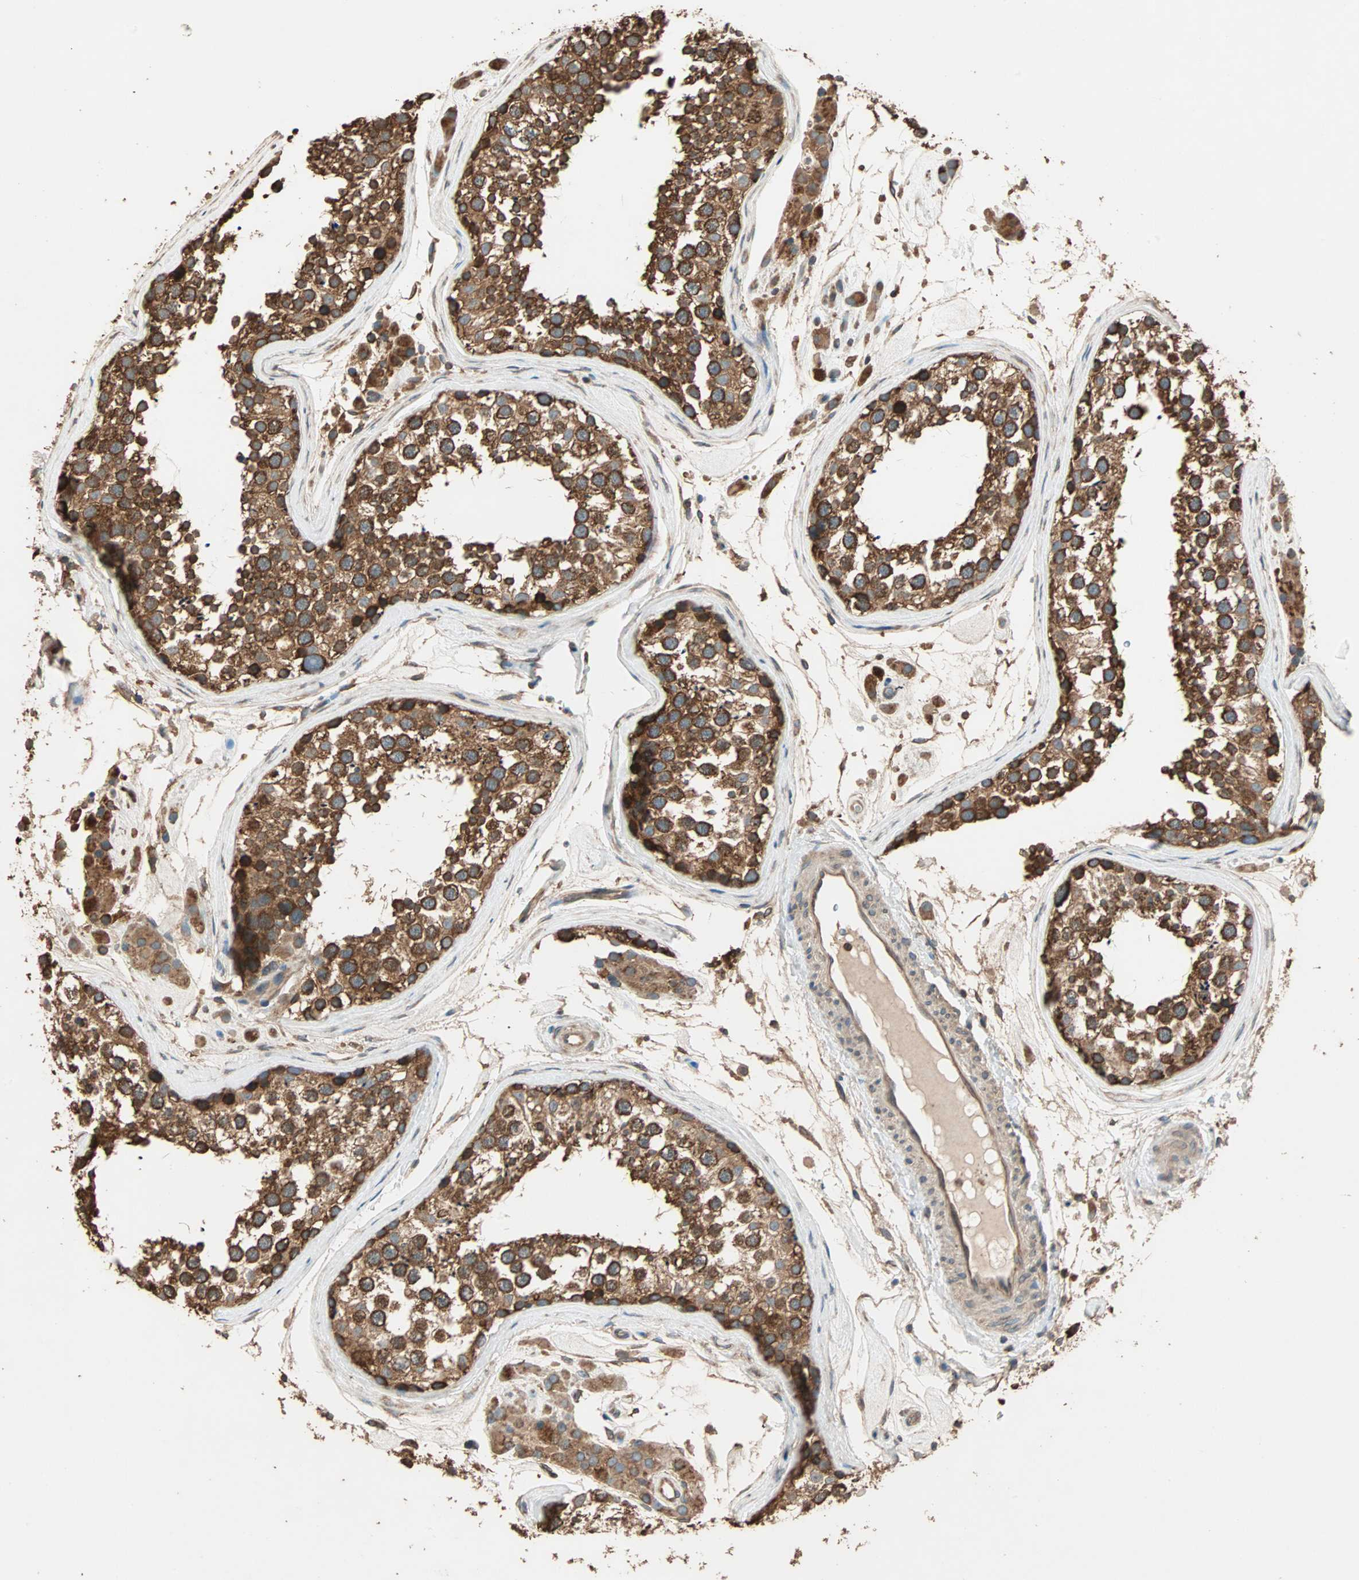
{"staining": {"intensity": "strong", "quantity": ">75%", "location": "cytoplasmic/membranous"}, "tissue": "testis", "cell_type": "Cells in seminiferous ducts", "image_type": "normal", "snomed": [{"axis": "morphology", "description": "Normal tissue, NOS"}, {"axis": "topography", "description": "Testis"}], "caption": "This histopathology image demonstrates normal testis stained with IHC to label a protein in brown. The cytoplasmic/membranous of cells in seminiferous ducts show strong positivity for the protein. Nuclei are counter-stained blue.", "gene": "EIF4G2", "patient": {"sex": "male", "age": 46}}